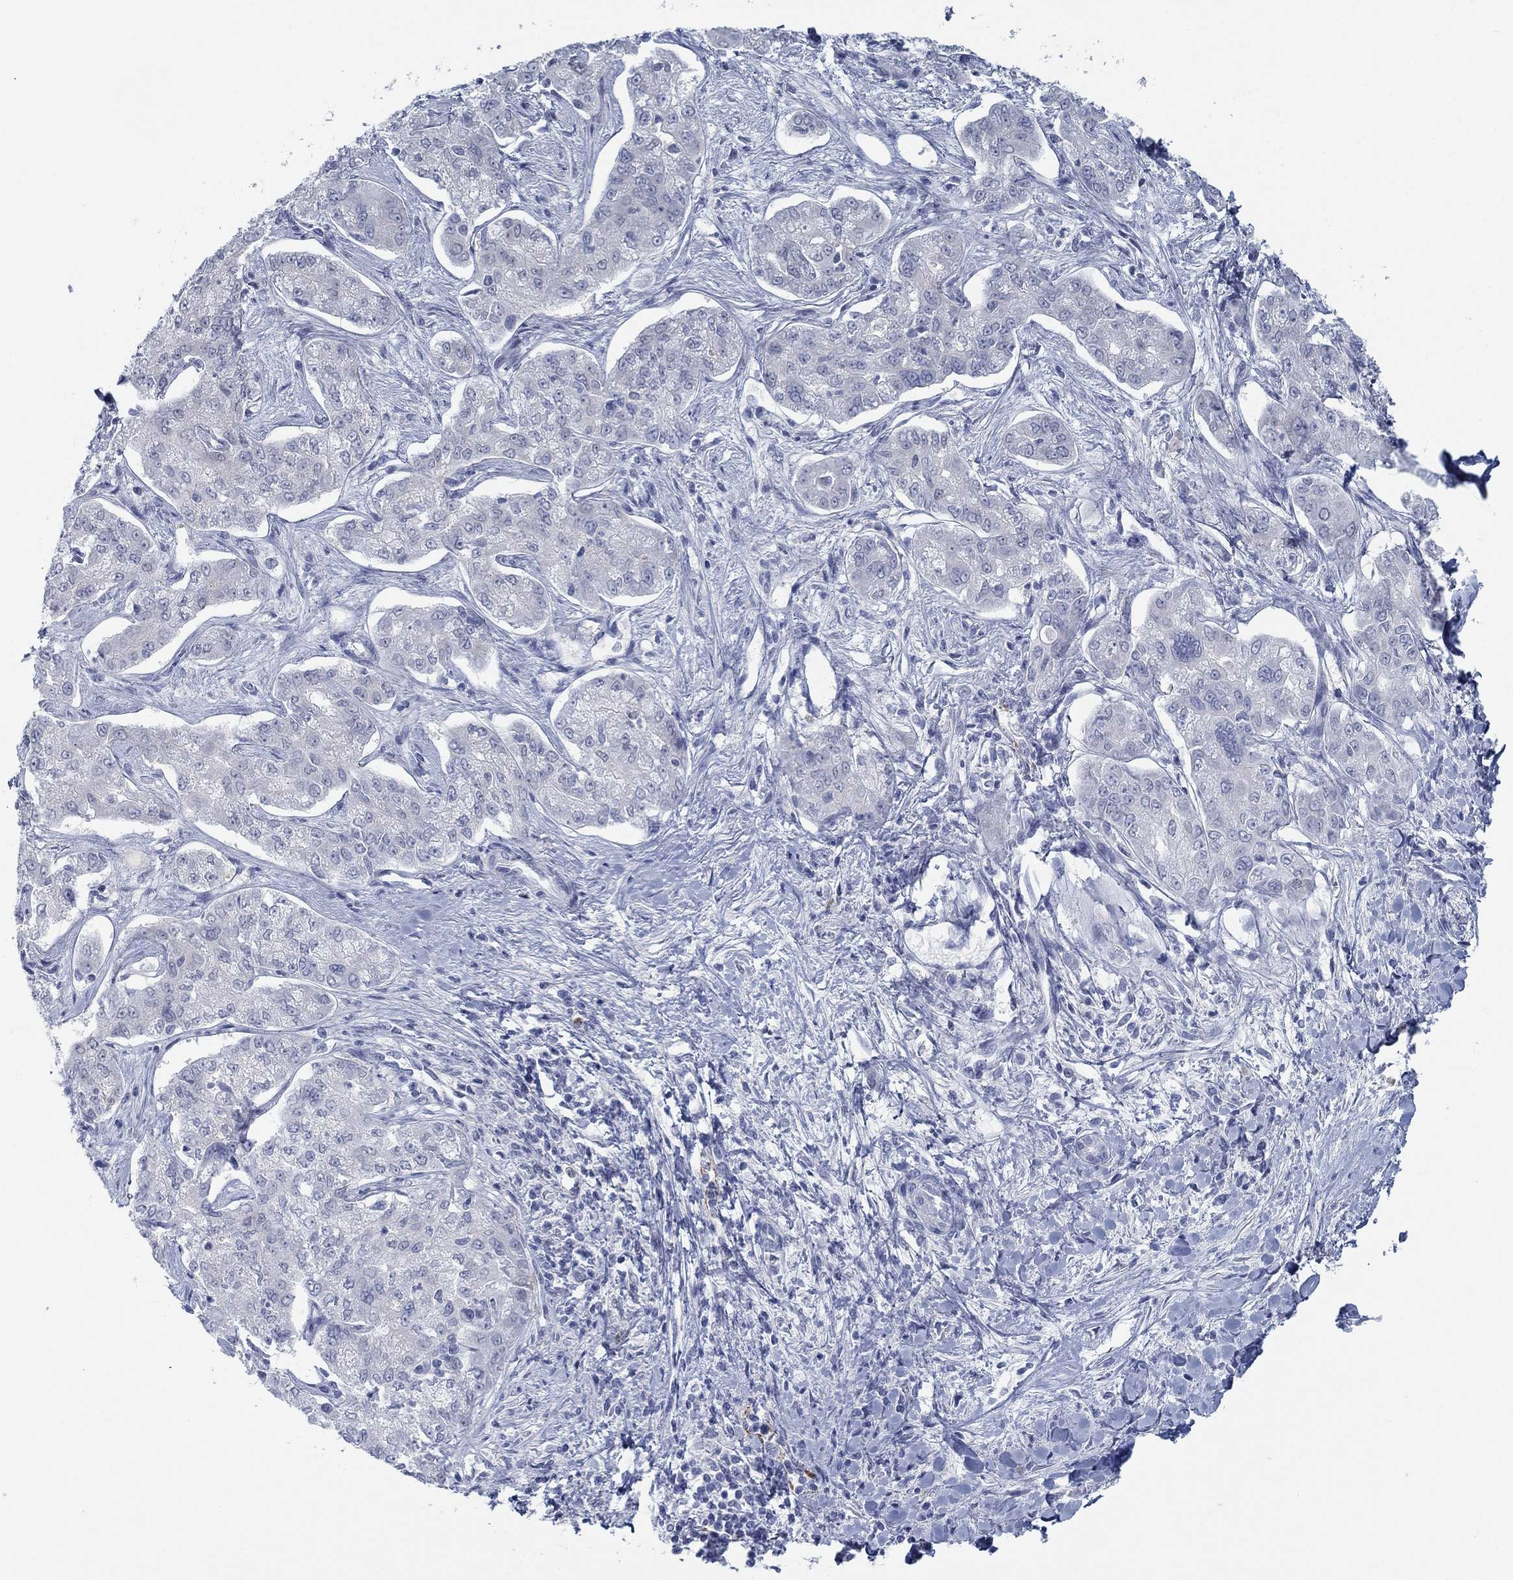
{"staining": {"intensity": "negative", "quantity": "none", "location": "none"}, "tissue": "liver cancer", "cell_type": "Tumor cells", "image_type": "cancer", "snomed": [{"axis": "morphology", "description": "Cholangiocarcinoma"}, {"axis": "topography", "description": "Liver"}], "caption": "Histopathology image shows no significant protein positivity in tumor cells of liver cholangiocarcinoma.", "gene": "DNAL1", "patient": {"sex": "female", "age": 47}}